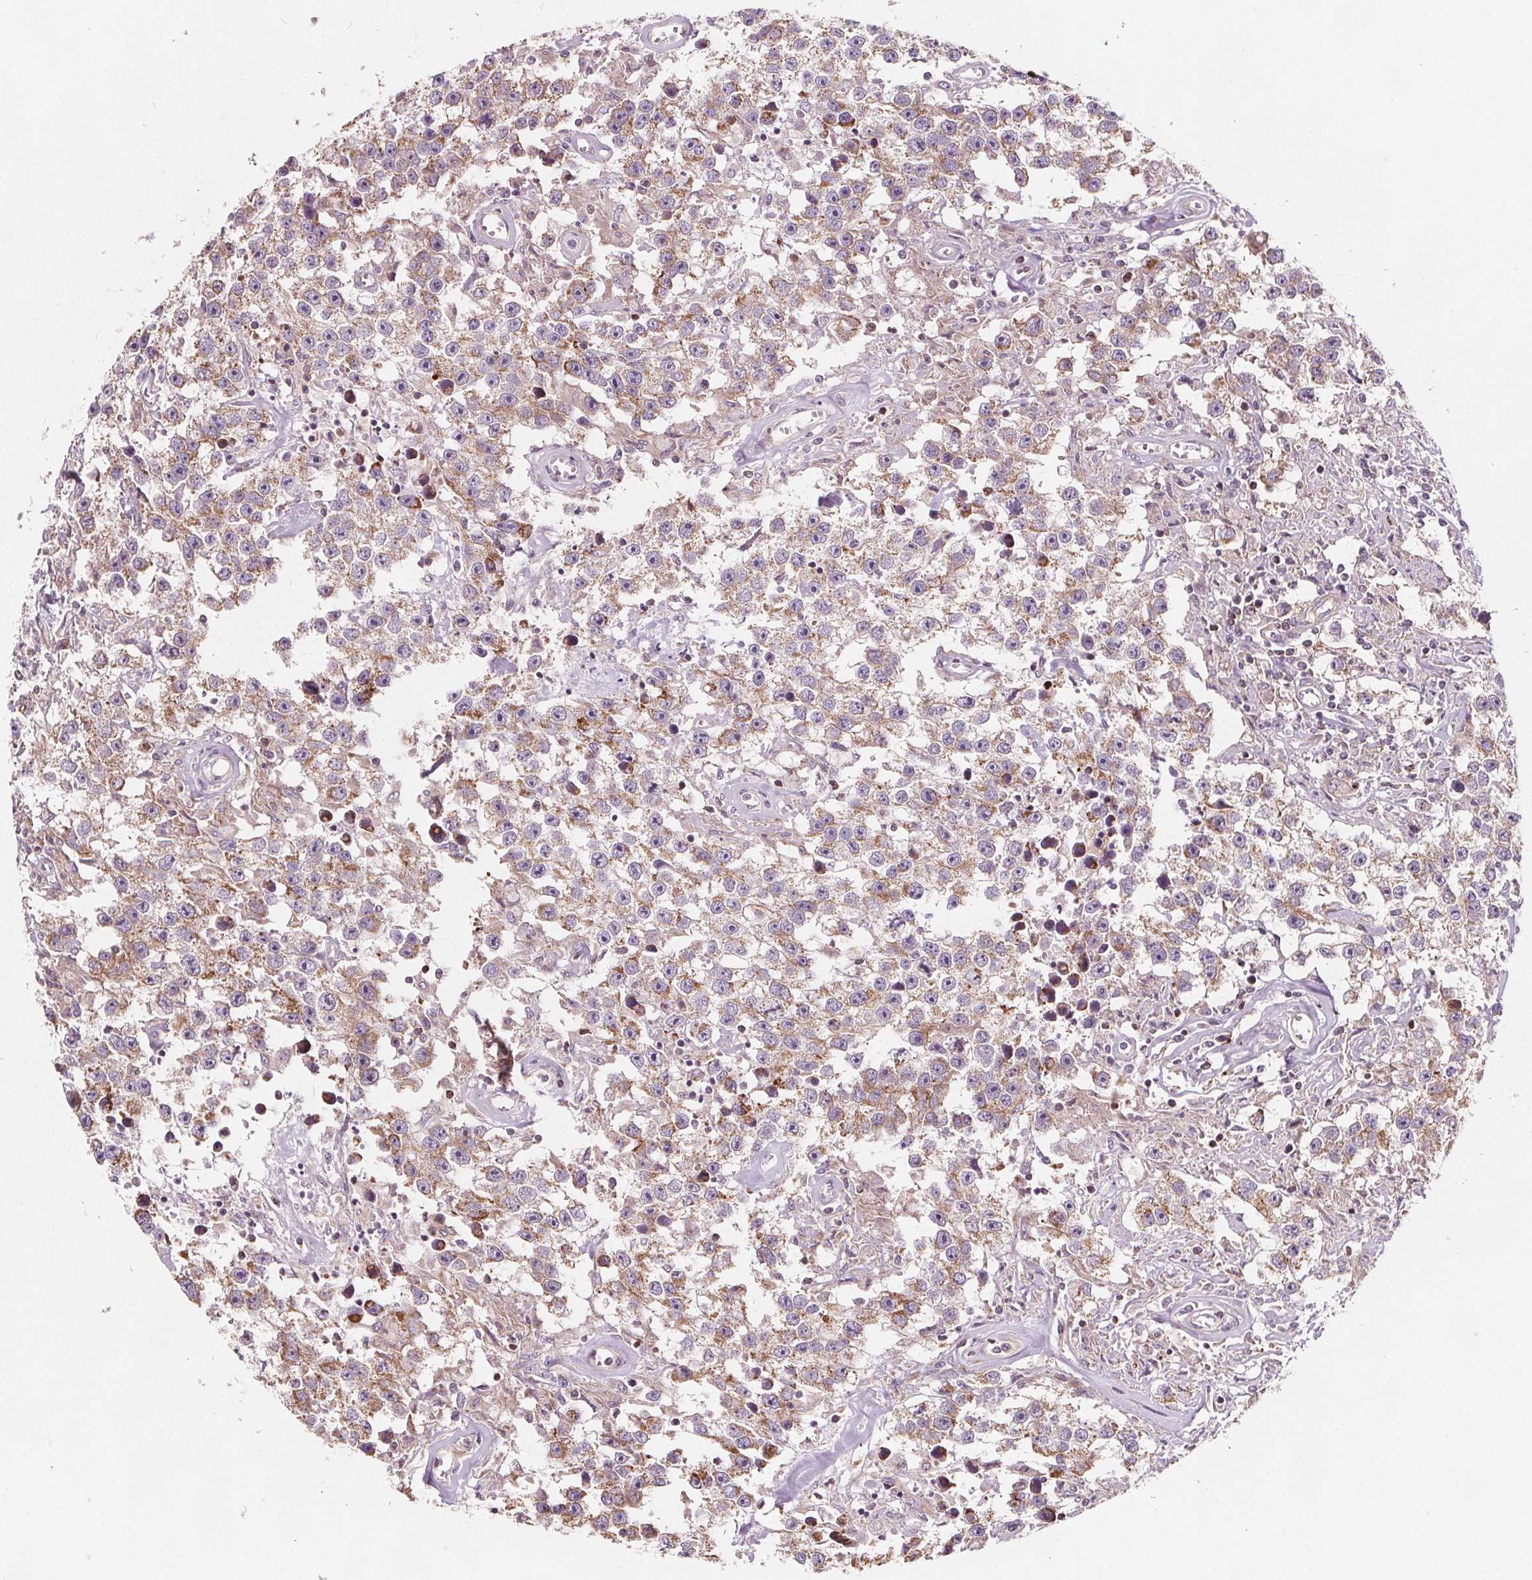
{"staining": {"intensity": "weak", "quantity": ">75%", "location": "cytoplasmic/membranous"}, "tissue": "testis cancer", "cell_type": "Tumor cells", "image_type": "cancer", "snomed": [{"axis": "morphology", "description": "Seminoma, NOS"}, {"axis": "topography", "description": "Testis"}], "caption": "IHC image of neoplastic tissue: human testis cancer (seminoma) stained using IHC shows low levels of weak protein expression localized specifically in the cytoplasmic/membranous of tumor cells, appearing as a cytoplasmic/membranous brown color.", "gene": "ADAM33", "patient": {"sex": "male", "age": 43}}